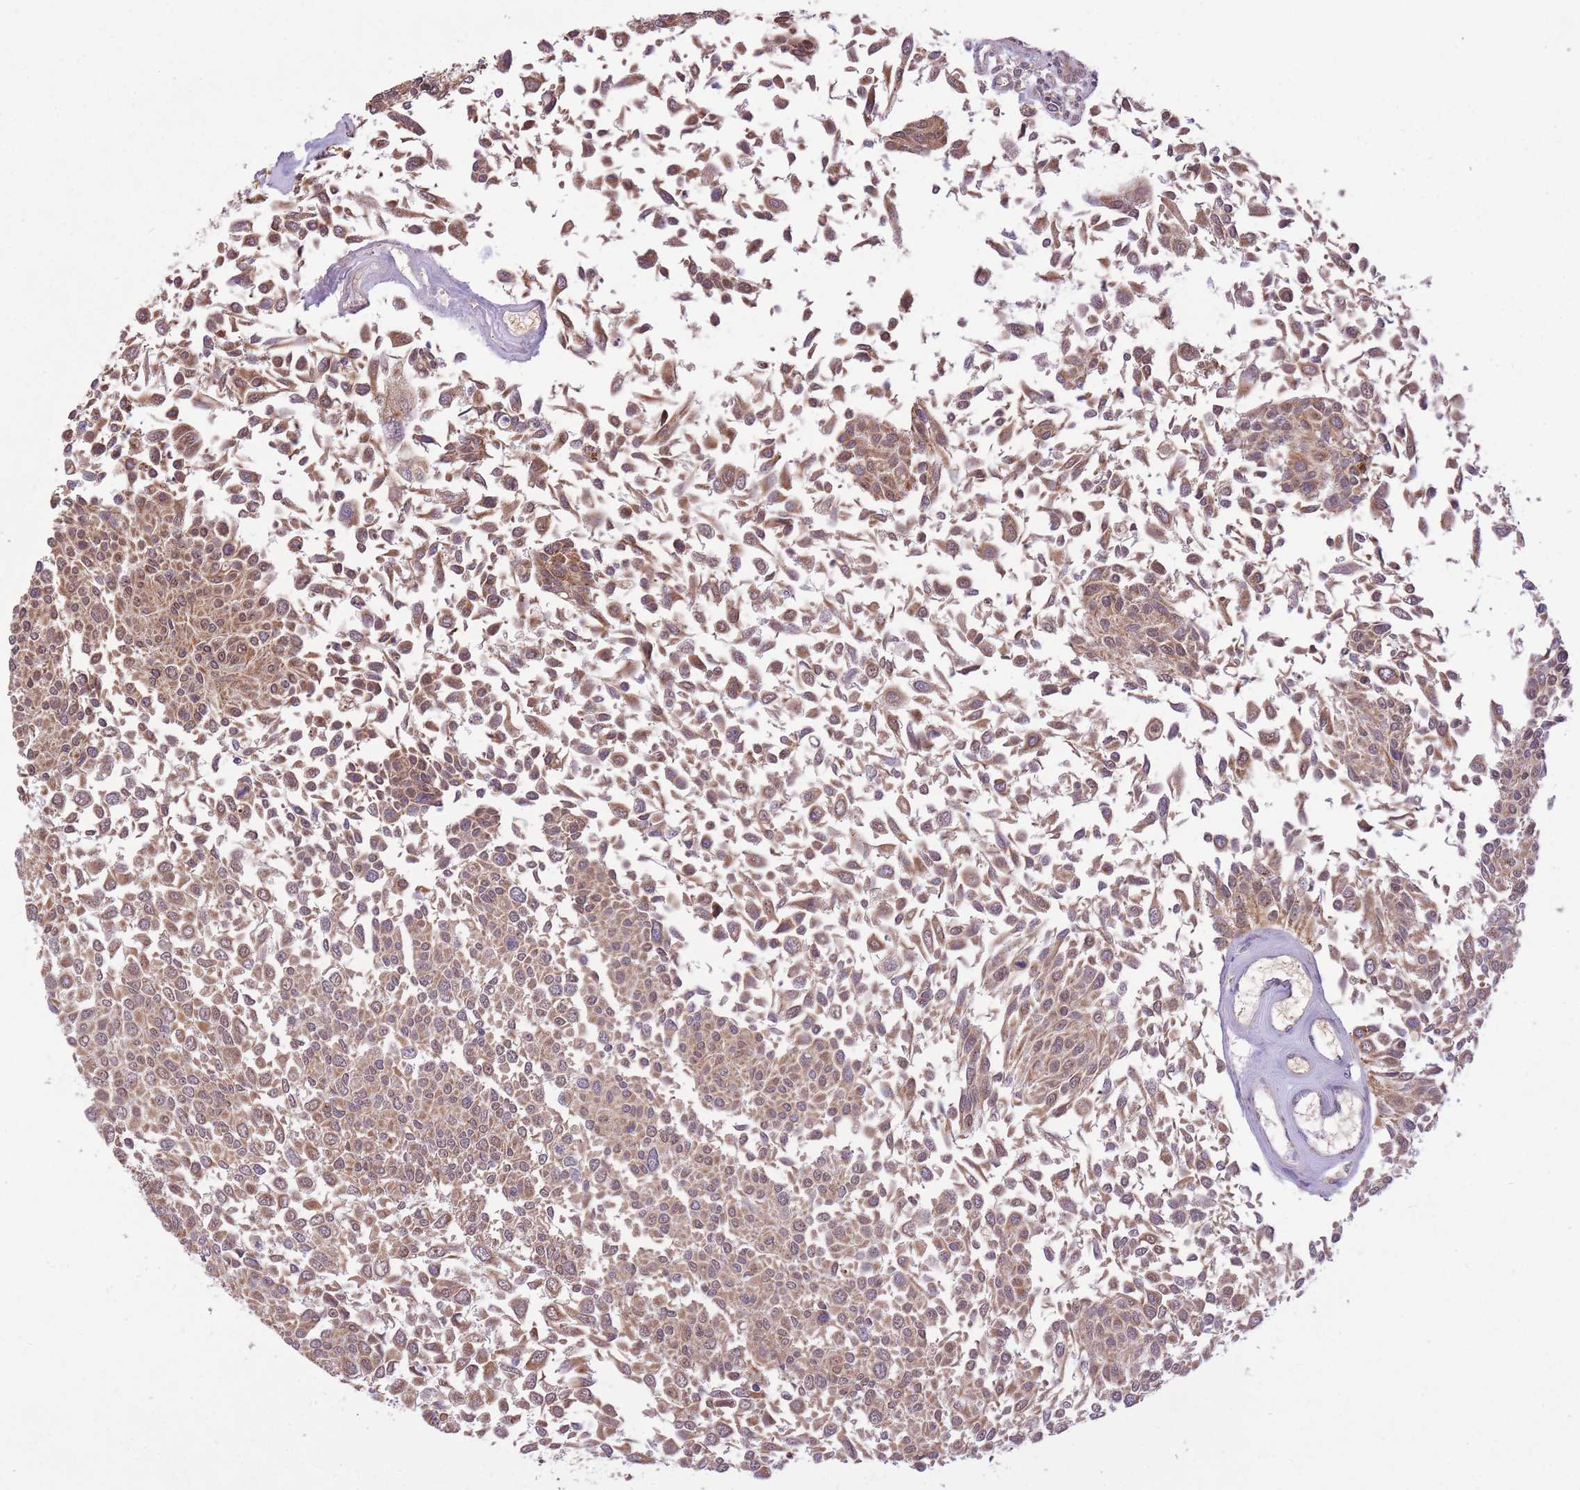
{"staining": {"intensity": "moderate", "quantity": ">75%", "location": "cytoplasmic/membranous"}, "tissue": "urothelial cancer", "cell_type": "Tumor cells", "image_type": "cancer", "snomed": [{"axis": "morphology", "description": "Urothelial carcinoma, NOS"}, {"axis": "topography", "description": "Urinary bladder"}], "caption": "Immunohistochemical staining of urothelial cancer demonstrates medium levels of moderate cytoplasmic/membranous expression in about >75% of tumor cells.", "gene": "POLR3F", "patient": {"sex": "male", "age": 55}}